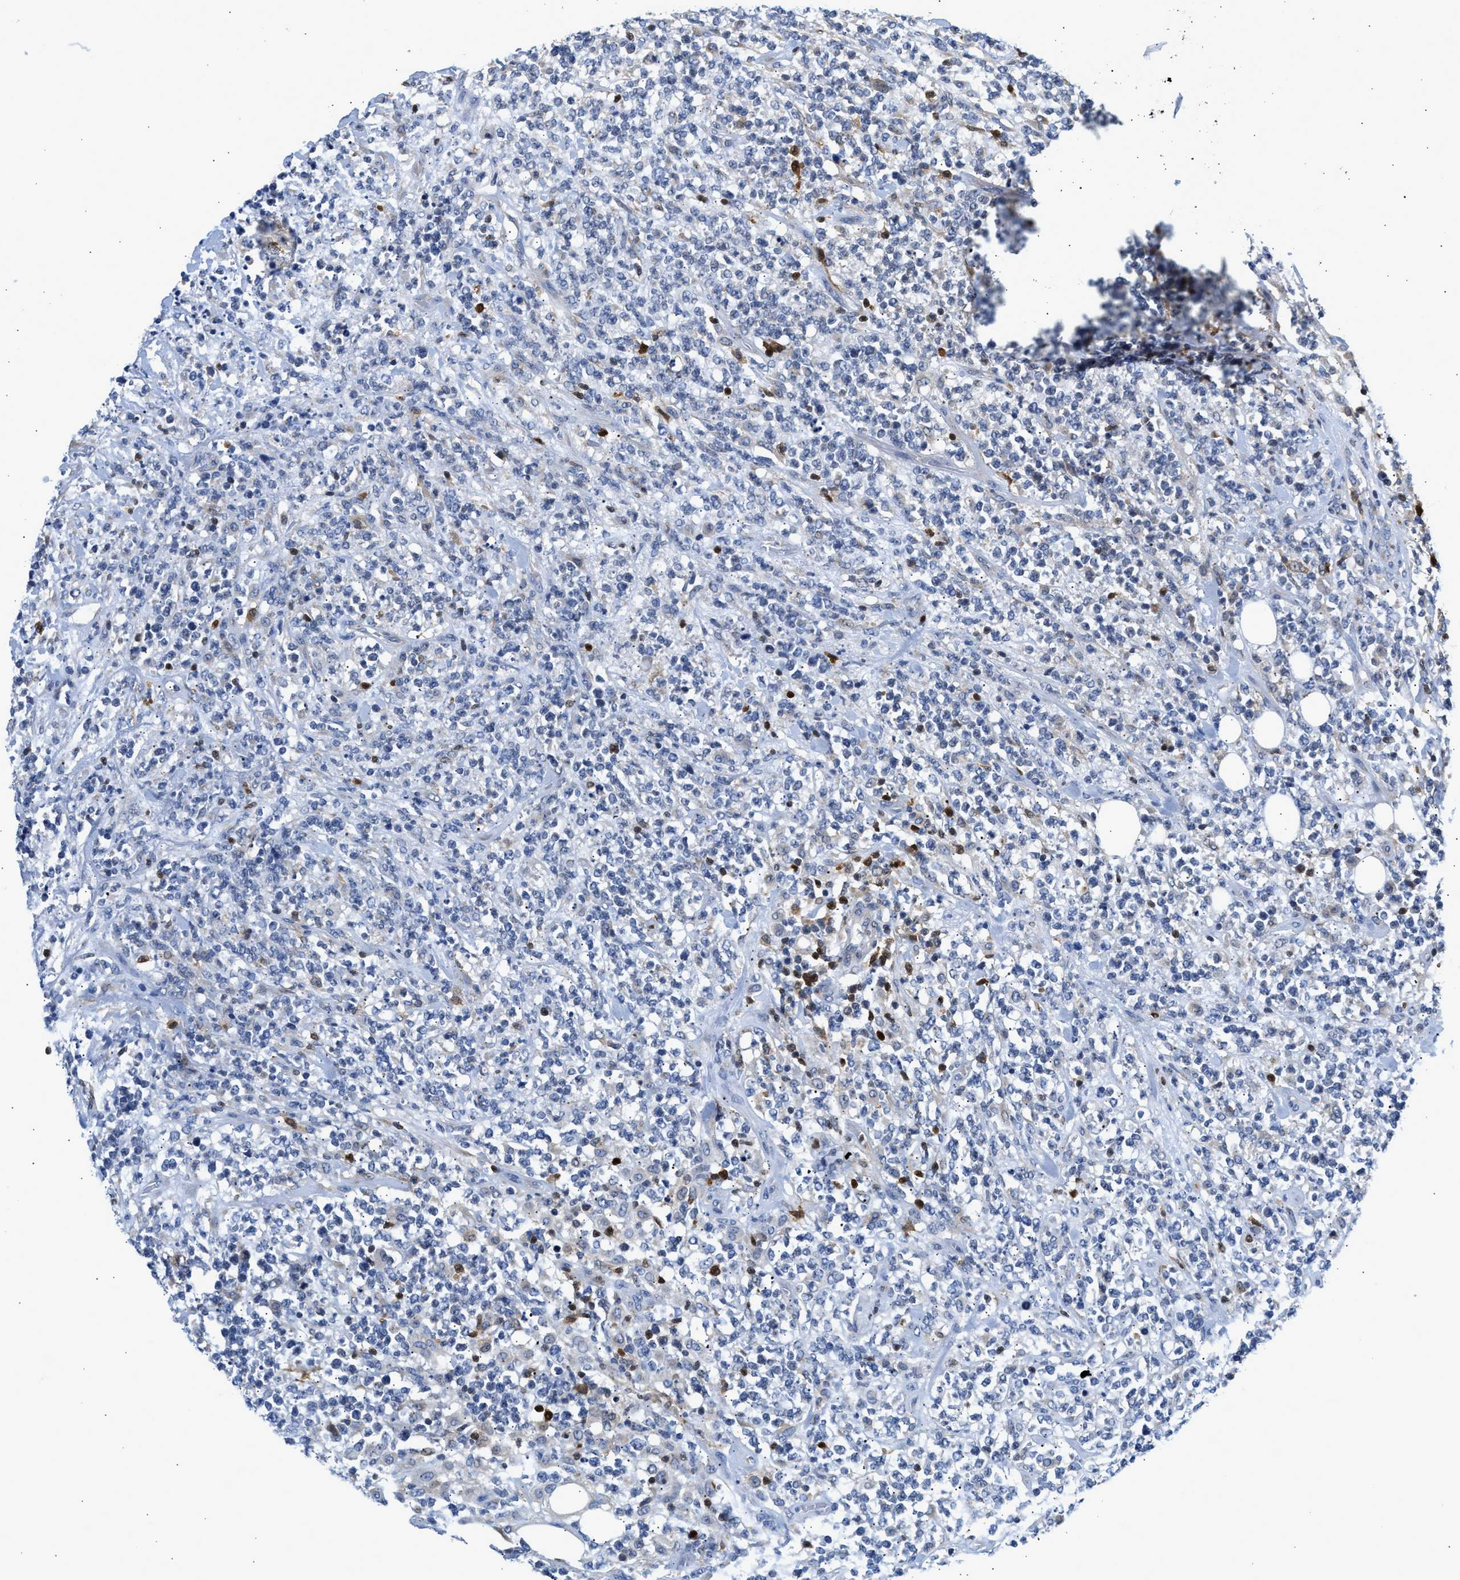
{"staining": {"intensity": "negative", "quantity": "none", "location": "none"}, "tissue": "lymphoma", "cell_type": "Tumor cells", "image_type": "cancer", "snomed": [{"axis": "morphology", "description": "Malignant lymphoma, non-Hodgkin's type, Low grade"}, {"axis": "topography", "description": "Lymph node"}], "caption": "Image shows no significant protein staining in tumor cells of low-grade malignant lymphoma, non-Hodgkin's type. (DAB immunohistochemistry (IHC) with hematoxylin counter stain).", "gene": "SLIT2", "patient": {"sex": "female", "age": 53}}